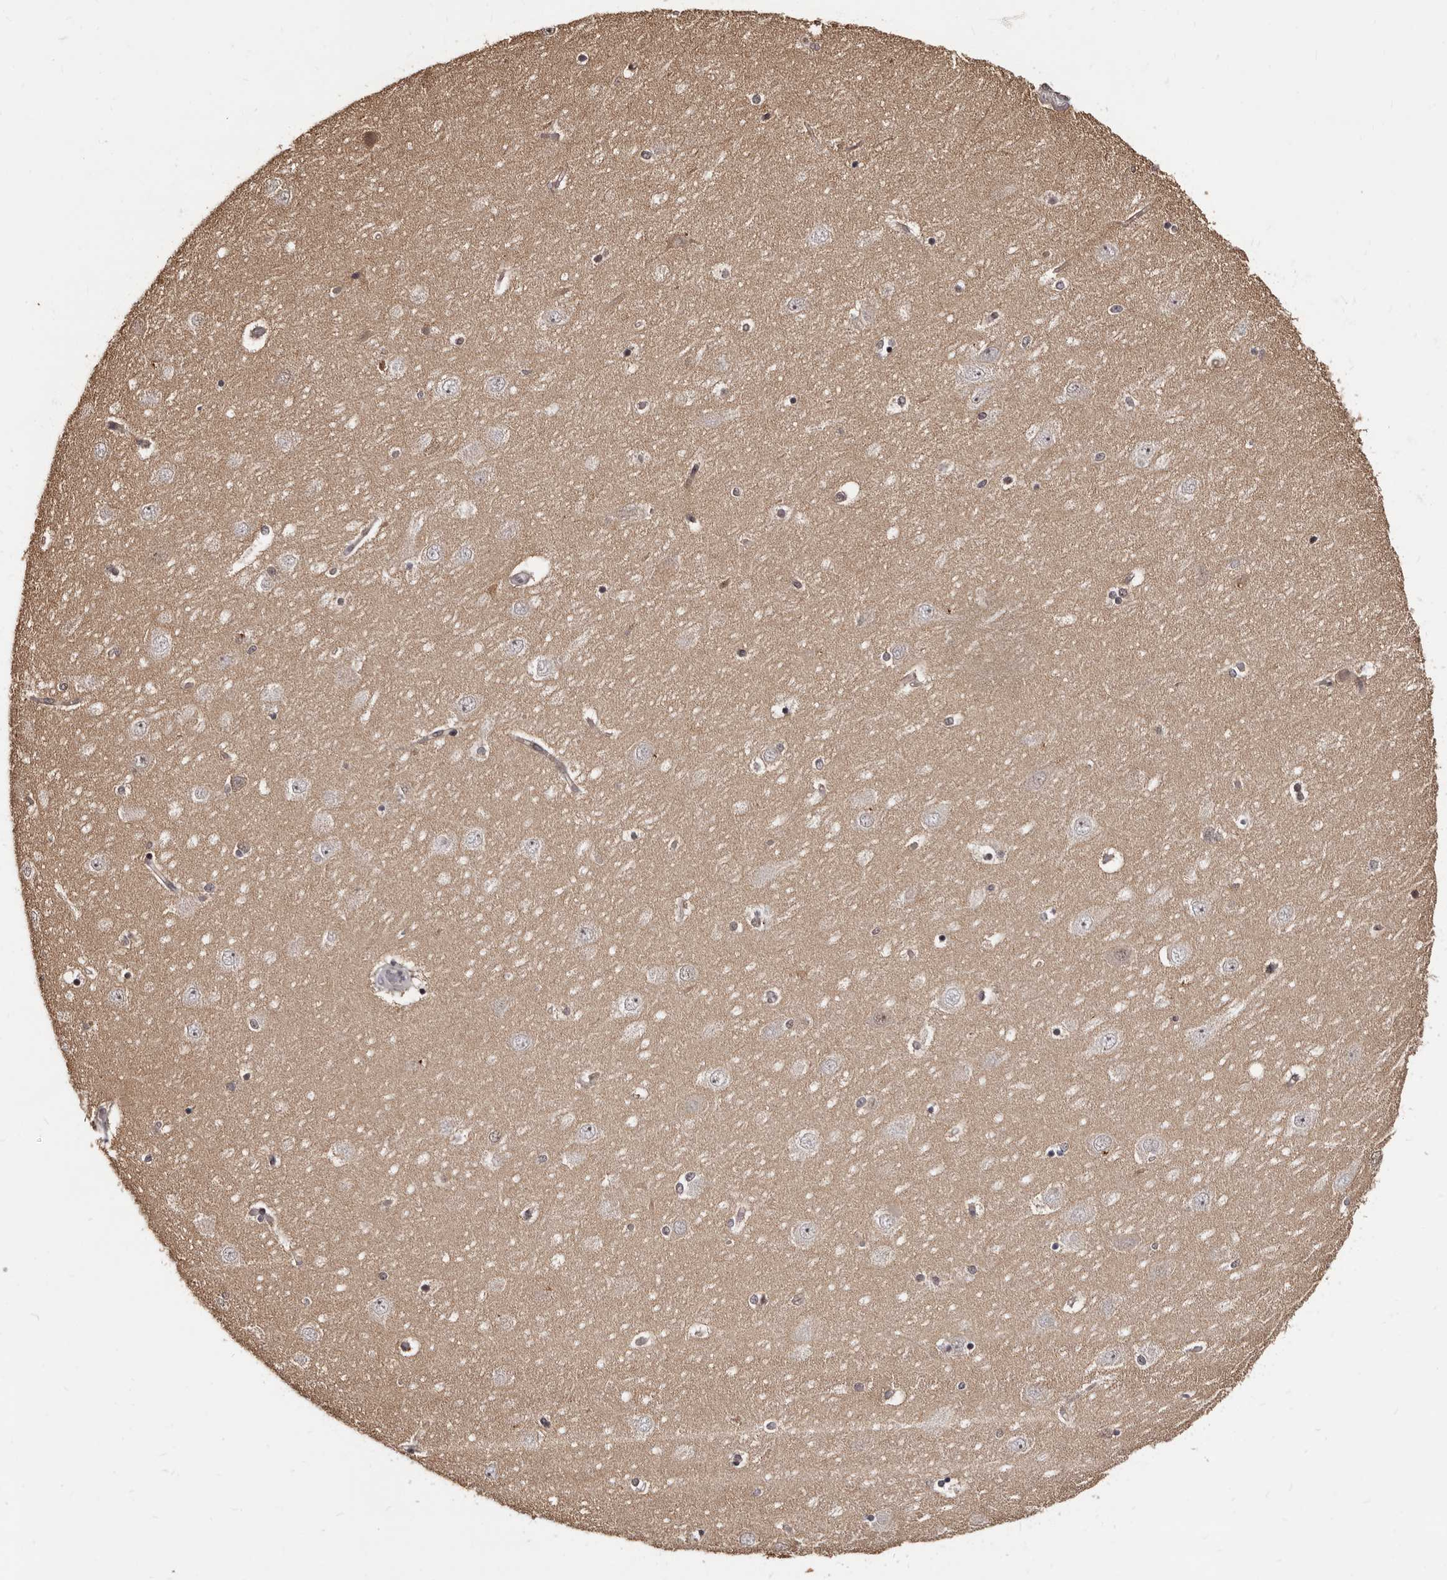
{"staining": {"intensity": "weak", "quantity": "<25%", "location": "cytoplasmic/membranous"}, "tissue": "hippocampus", "cell_type": "Glial cells", "image_type": "normal", "snomed": [{"axis": "morphology", "description": "Normal tissue, NOS"}, {"axis": "topography", "description": "Hippocampus"}], "caption": "Immunohistochemical staining of normal hippocampus shows no significant positivity in glial cells.", "gene": "TBC1D22B", "patient": {"sex": "female", "age": 54}}